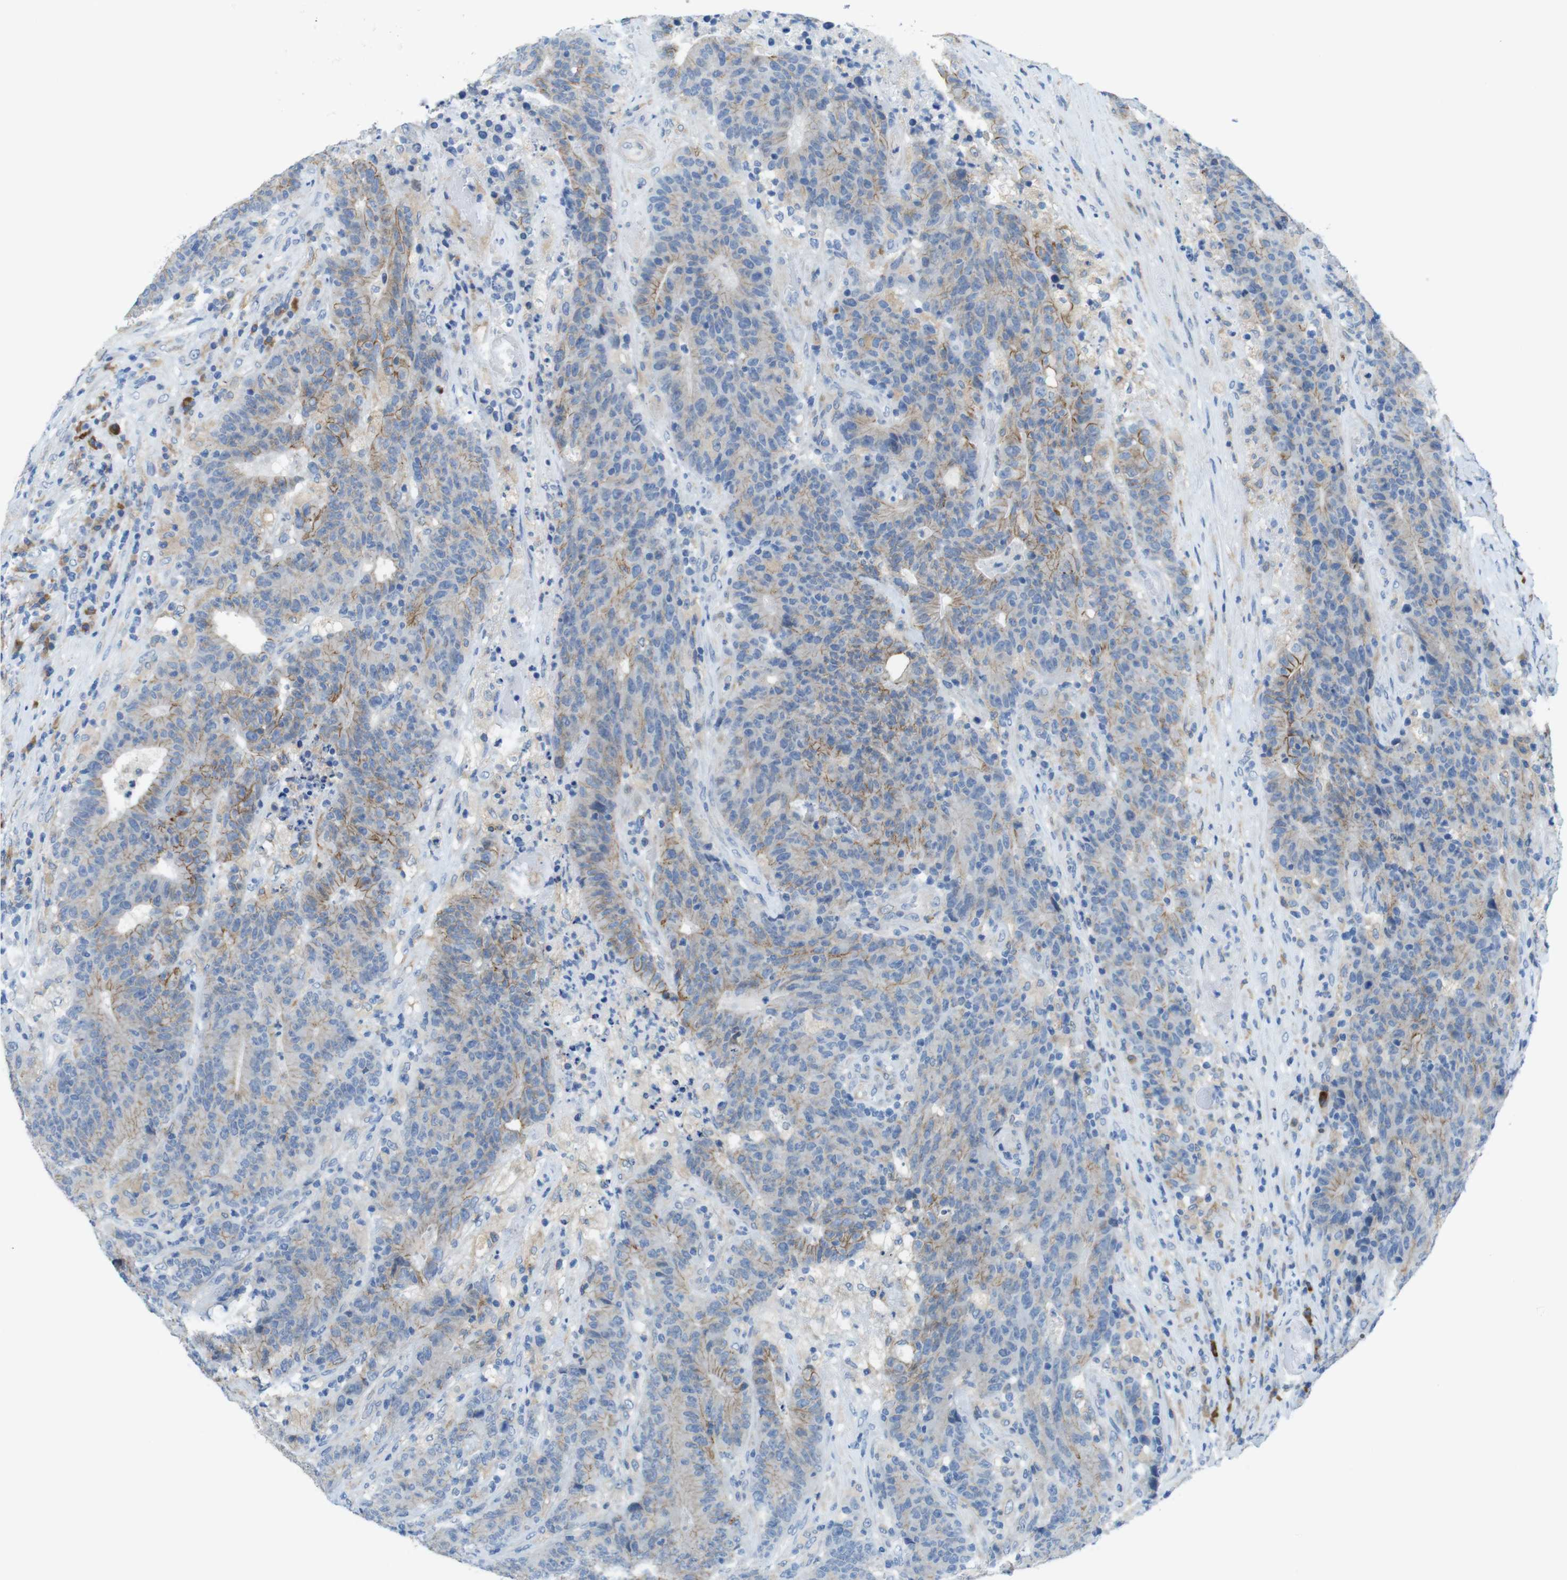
{"staining": {"intensity": "moderate", "quantity": "<25%", "location": "cytoplasmic/membranous"}, "tissue": "colorectal cancer", "cell_type": "Tumor cells", "image_type": "cancer", "snomed": [{"axis": "morphology", "description": "Normal tissue, NOS"}, {"axis": "morphology", "description": "Adenocarcinoma, NOS"}, {"axis": "topography", "description": "Colon"}], "caption": "Colorectal cancer (adenocarcinoma) tissue displays moderate cytoplasmic/membranous staining in about <25% of tumor cells", "gene": "CLMN", "patient": {"sex": "female", "age": 75}}